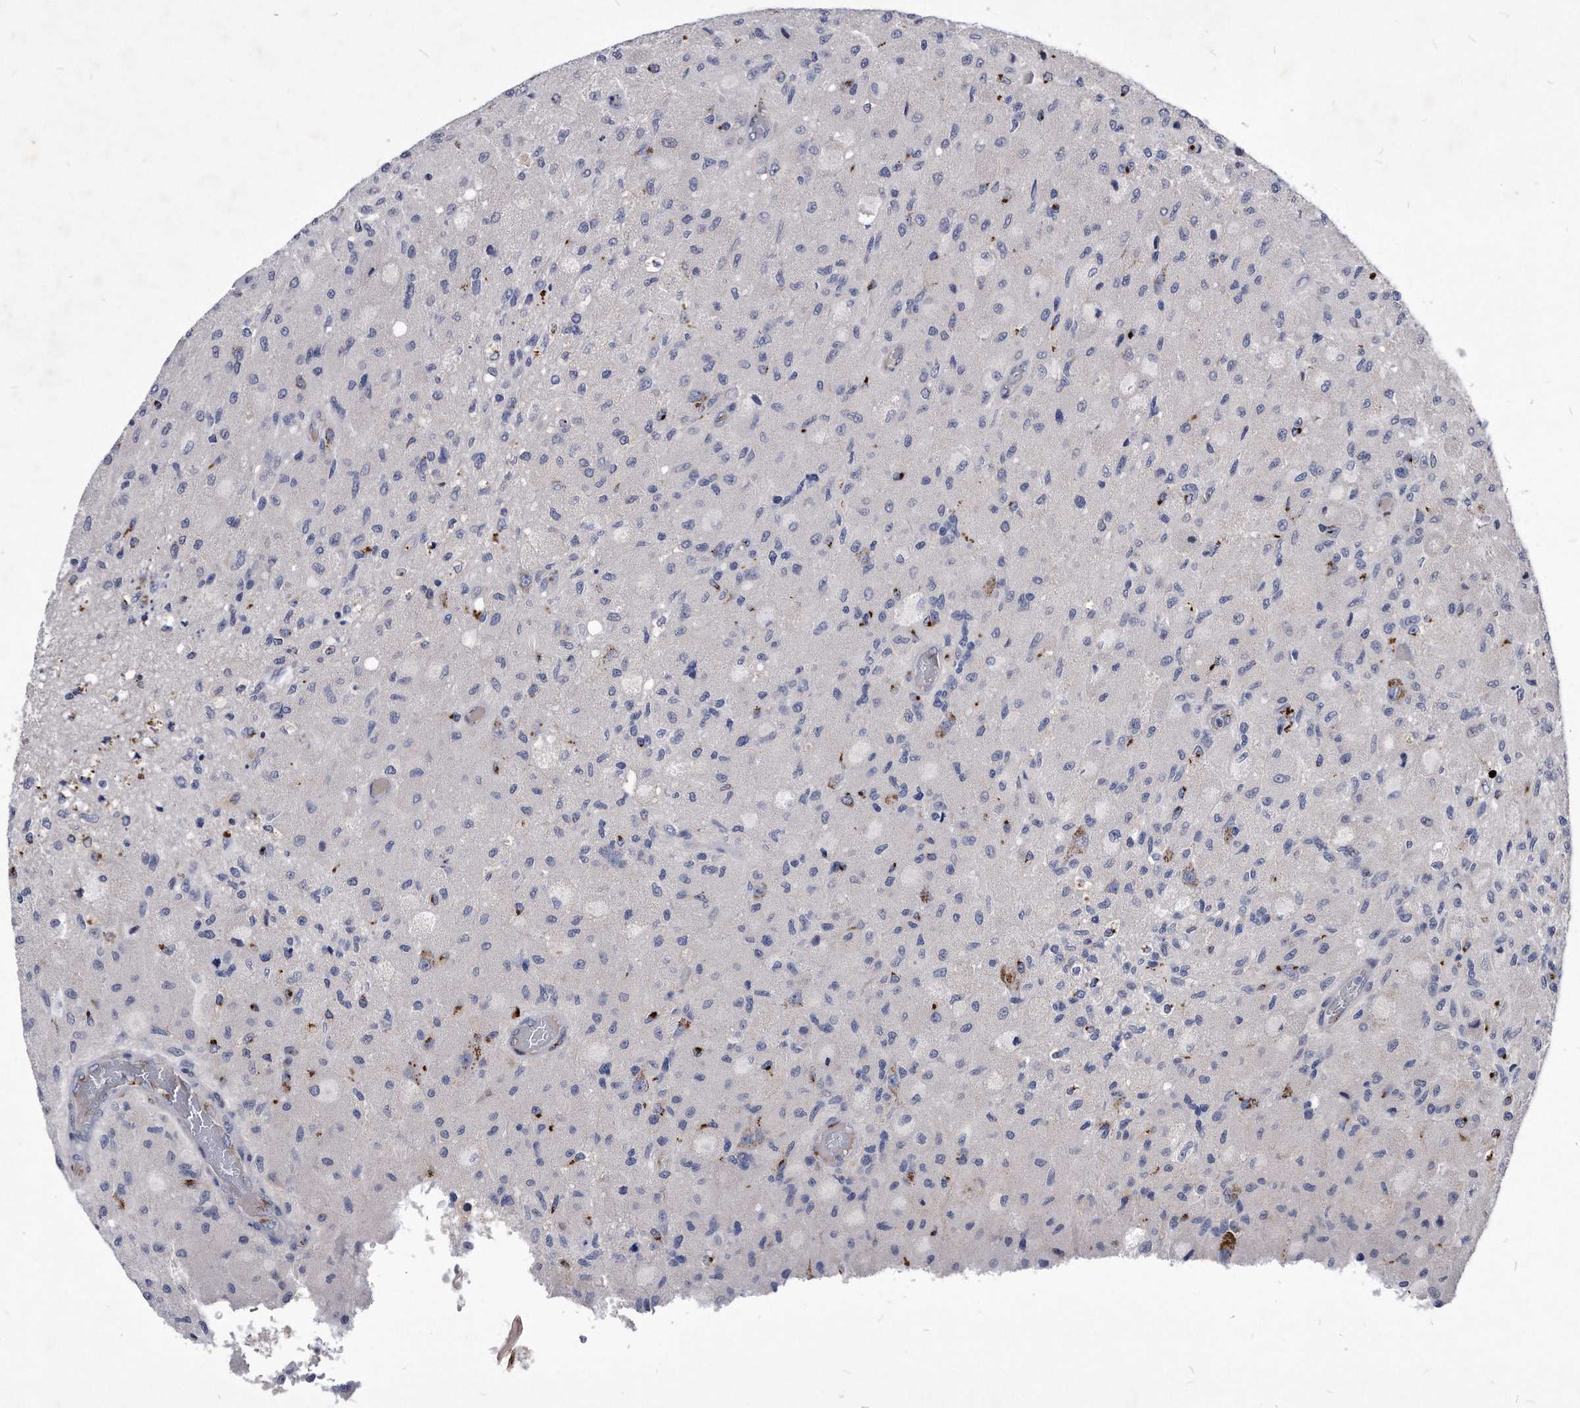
{"staining": {"intensity": "negative", "quantity": "none", "location": "none"}, "tissue": "glioma", "cell_type": "Tumor cells", "image_type": "cancer", "snomed": [{"axis": "morphology", "description": "Normal tissue, NOS"}, {"axis": "morphology", "description": "Glioma, malignant, High grade"}, {"axis": "topography", "description": "Cerebral cortex"}], "caption": "An immunohistochemistry photomicrograph of malignant high-grade glioma is shown. There is no staining in tumor cells of malignant high-grade glioma.", "gene": "MGAT4A", "patient": {"sex": "male", "age": 77}}